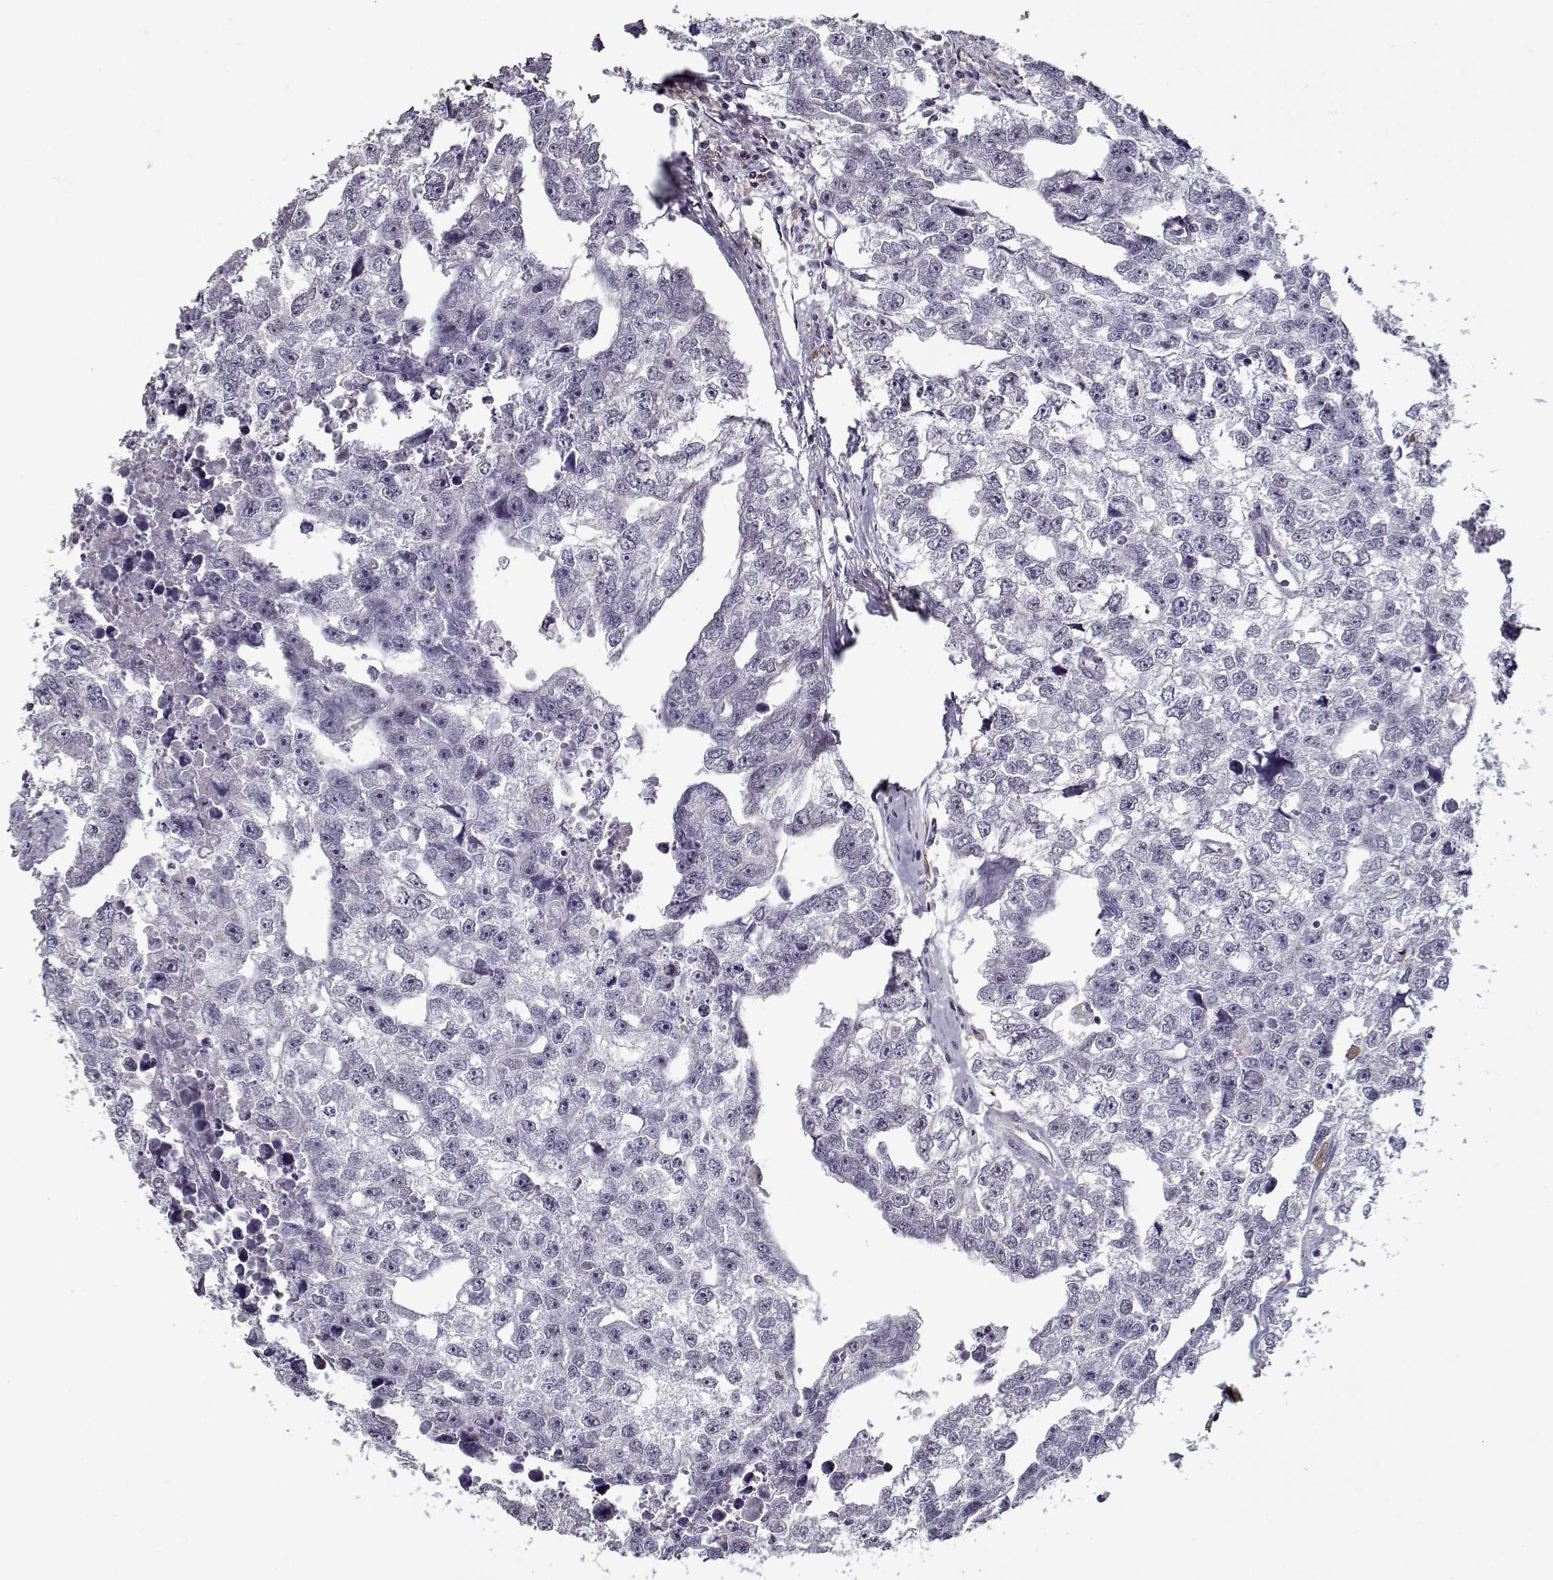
{"staining": {"intensity": "negative", "quantity": "none", "location": "none"}, "tissue": "testis cancer", "cell_type": "Tumor cells", "image_type": "cancer", "snomed": [{"axis": "morphology", "description": "Carcinoma, Embryonal, NOS"}, {"axis": "morphology", "description": "Teratoma, malignant, NOS"}, {"axis": "topography", "description": "Testis"}], "caption": "The immunohistochemistry photomicrograph has no significant staining in tumor cells of testis cancer (teratoma (malignant)) tissue. (Stains: DAB immunohistochemistry (IHC) with hematoxylin counter stain, Microscopy: brightfield microscopy at high magnification).", "gene": "SEC16B", "patient": {"sex": "male", "age": 44}}